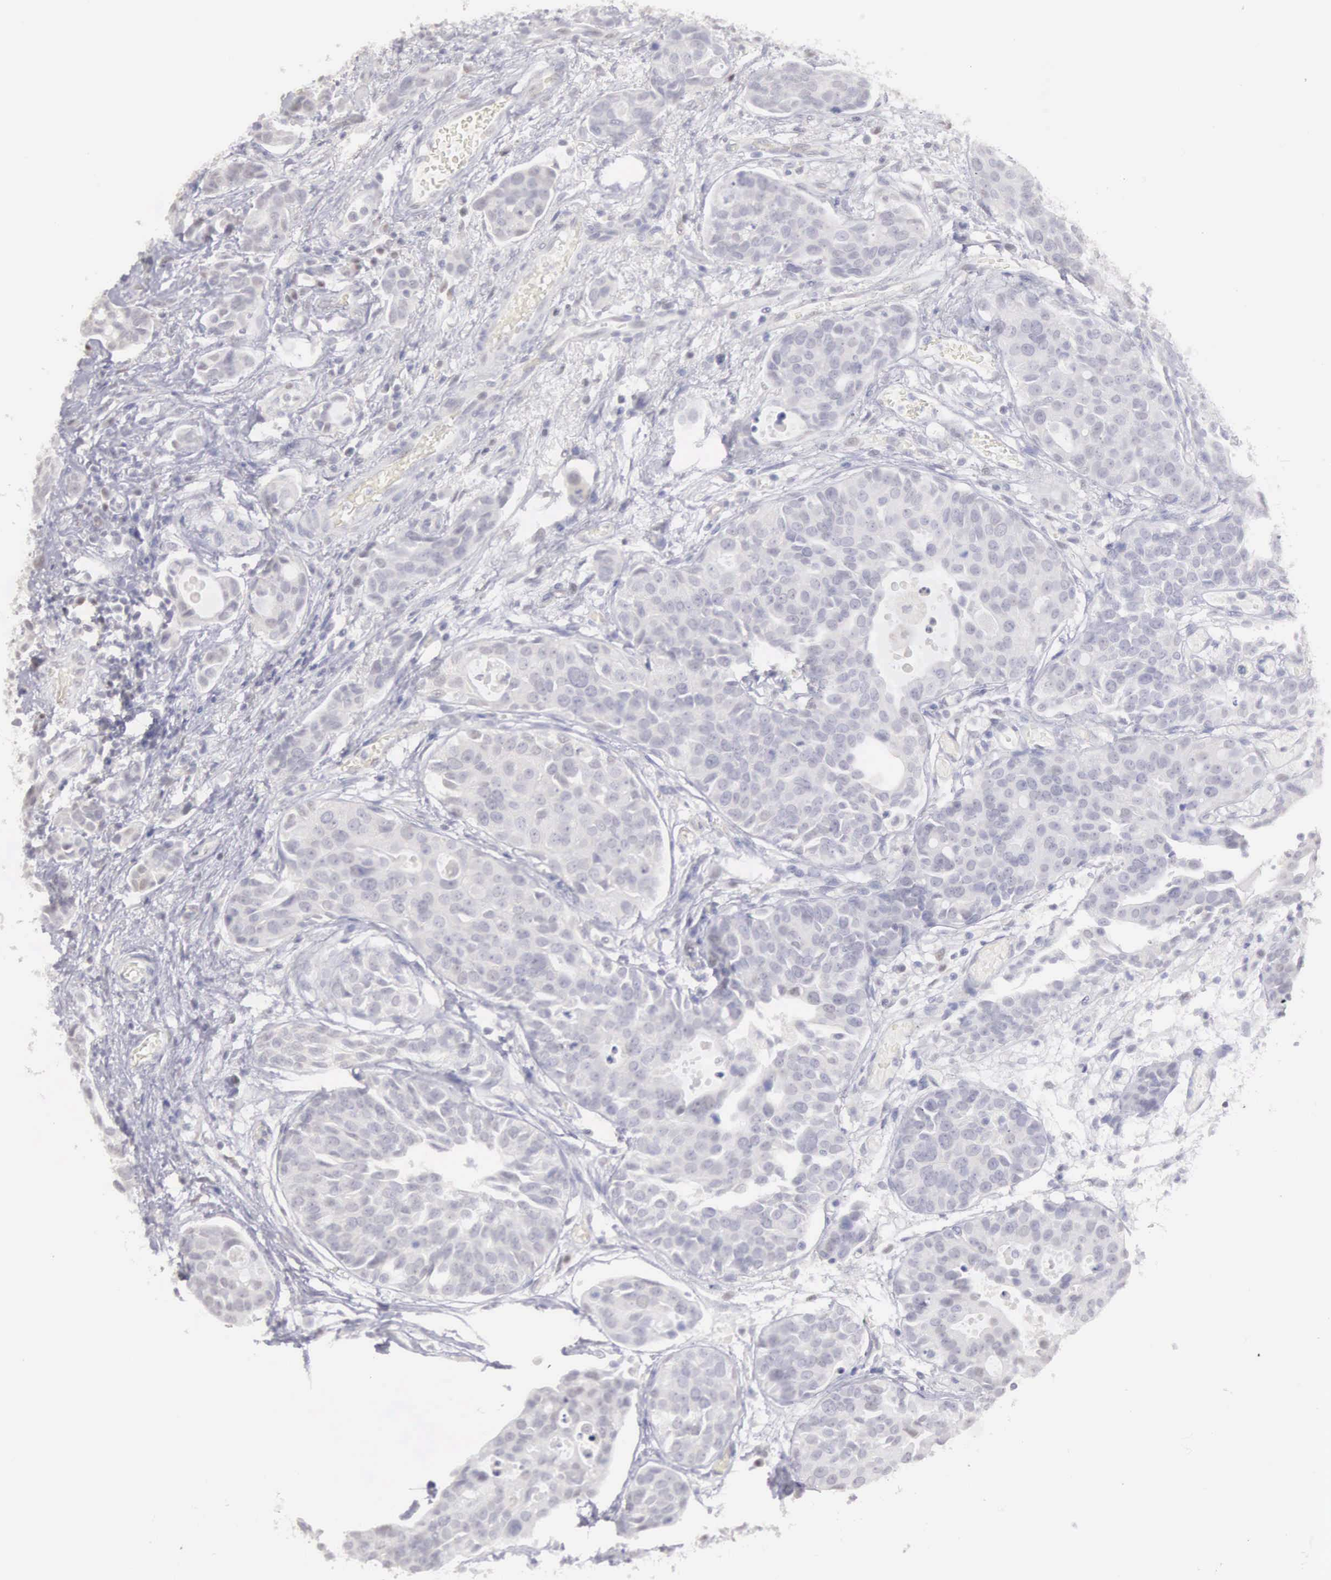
{"staining": {"intensity": "negative", "quantity": "none", "location": "none"}, "tissue": "urothelial cancer", "cell_type": "Tumor cells", "image_type": "cancer", "snomed": [{"axis": "morphology", "description": "Urothelial carcinoma, High grade"}, {"axis": "topography", "description": "Urinary bladder"}], "caption": "The micrograph demonstrates no significant expression in tumor cells of high-grade urothelial carcinoma.", "gene": "UBA1", "patient": {"sex": "male", "age": 78}}